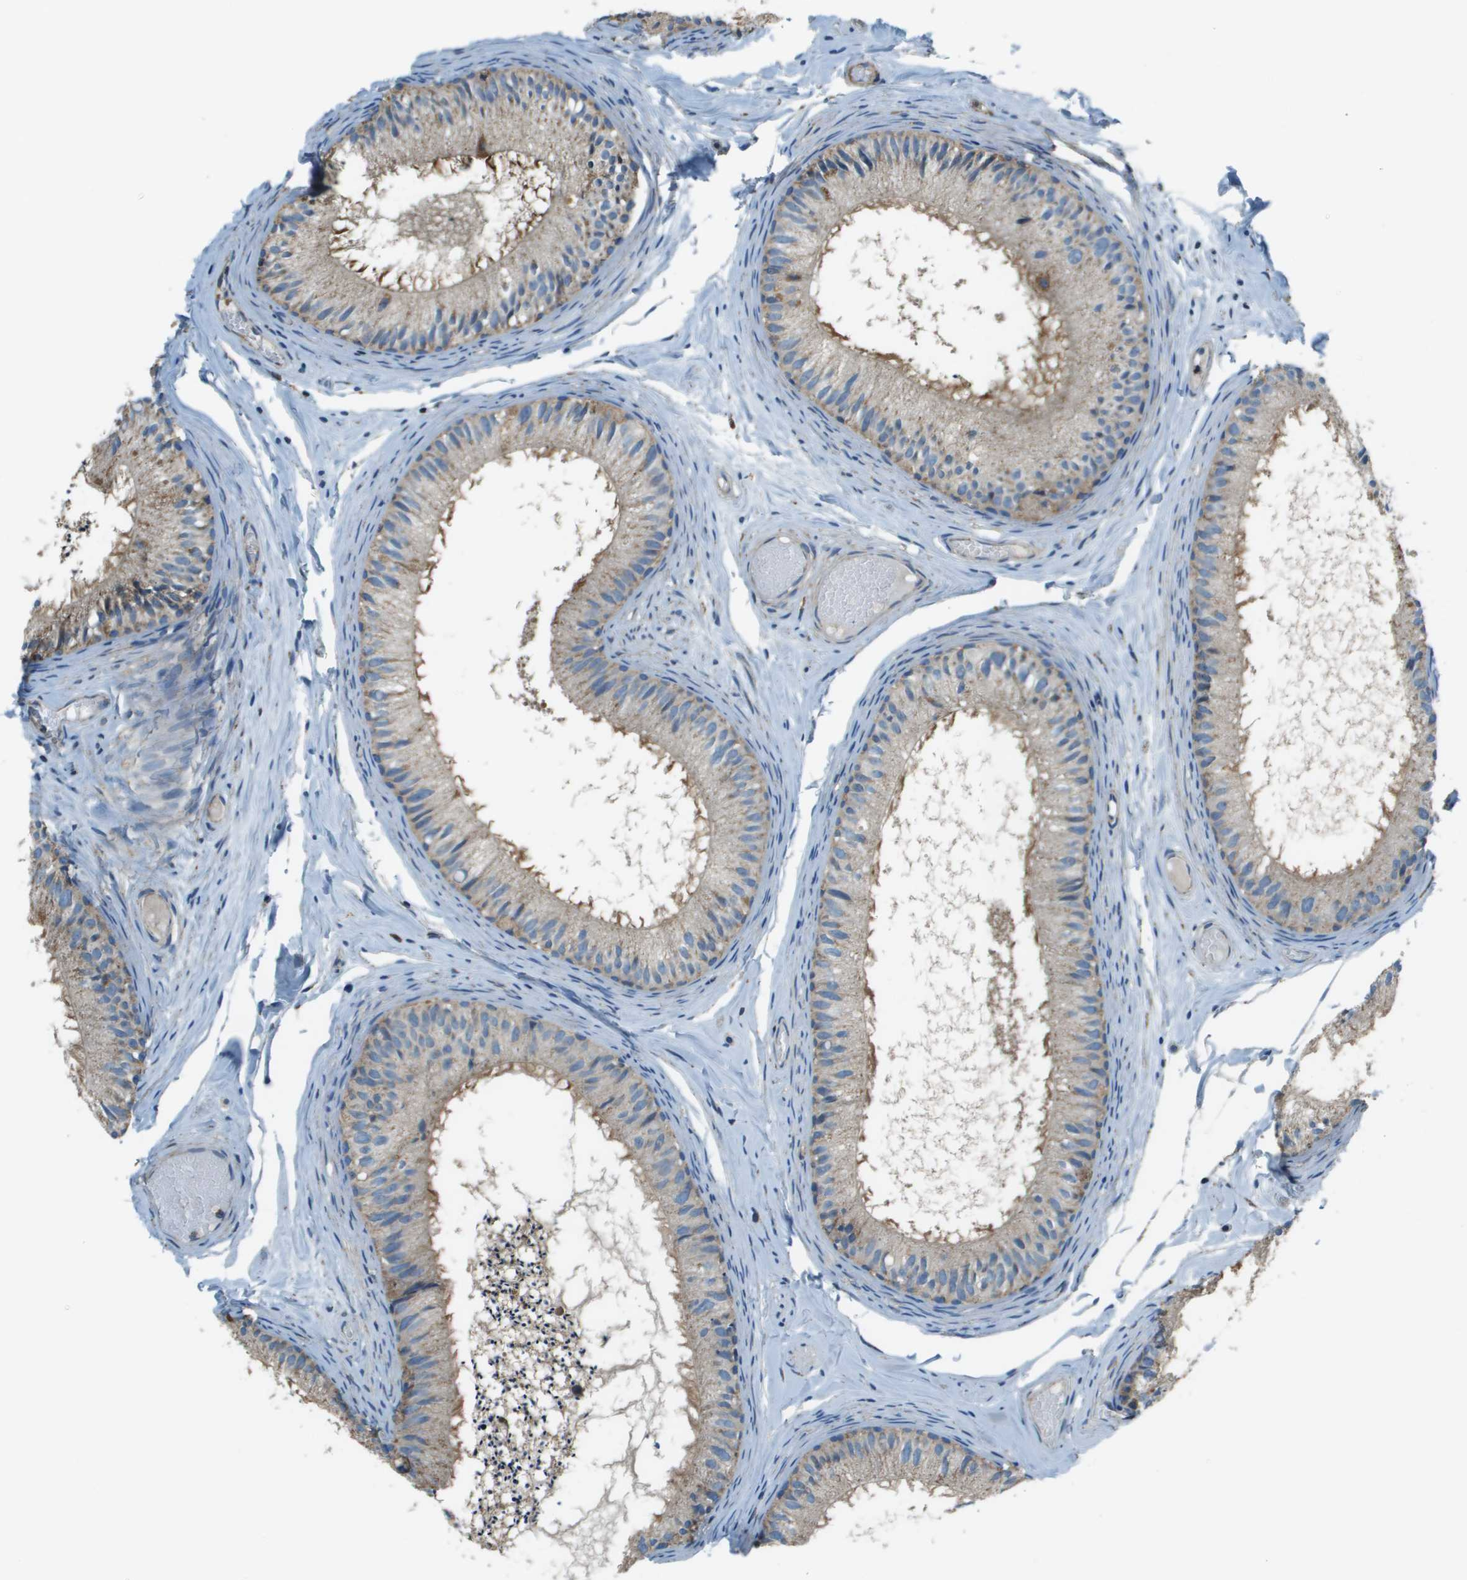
{"staining": {"intensity": "weak", "quantity": "25%-75%", "location": "cytoplasmic/membranous"}, "tissue": "epididymis", "cell_type": "Glandular cells", "image_type": "normal", "snomed": [{"axis": "morphology", "description": "Normal tissue, NOS"}, {"axis": "topography", "description": "Epididymis"}], "caption": "A high-resolution micrograph shows immunohistochemistry staining of benign epididymis, which exhibits weak cytoplasmic/membranous positivity in about 25%-75% of glandular cells.", "gene": "TMEM51", "patient": {"sex": "male", "age": 46}}